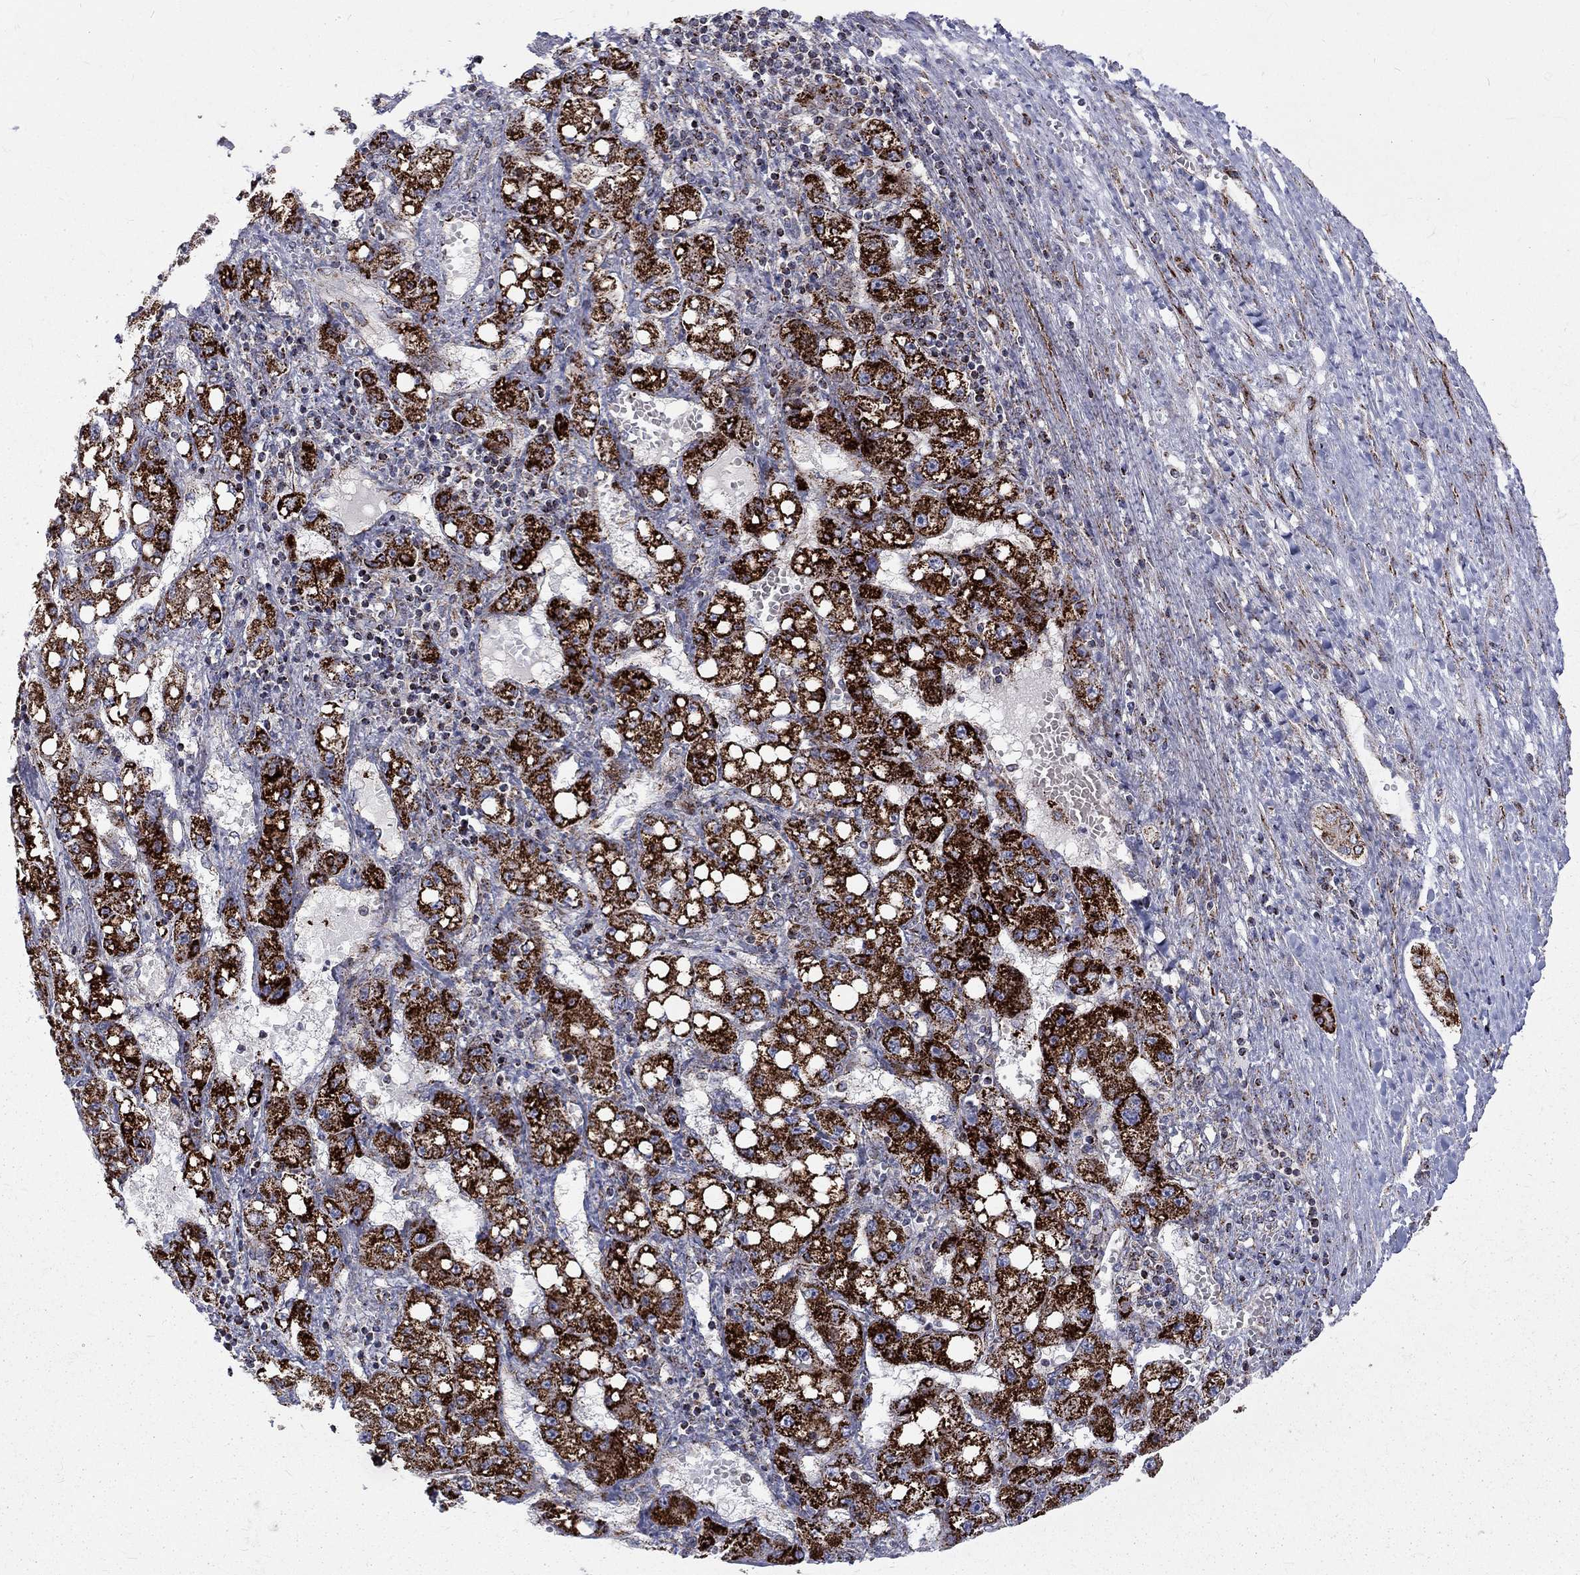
{"staining": {"intensity": "strong", "quantity": ">75%", "location": "cytoplasmic/membranous"}, "tissue": "liver cancer", "cell_type": "Tumor cells", "image_type": "cancer", "snomed": [{"axis": "morphology", "description": "Carcinoma, Hepatocellular, NOS"}, {"axis": "topography", "description": "Liver"}], "caption": "IHC image of liver hepatocellular carcinoma stained for a protein (brown), which exhibits high levels of strong cytoplasmic/membranous positivity in about >75% of tumor cells.", "gene": "ALDH1B1", "patient": {"sex": "female", "age": 65}}